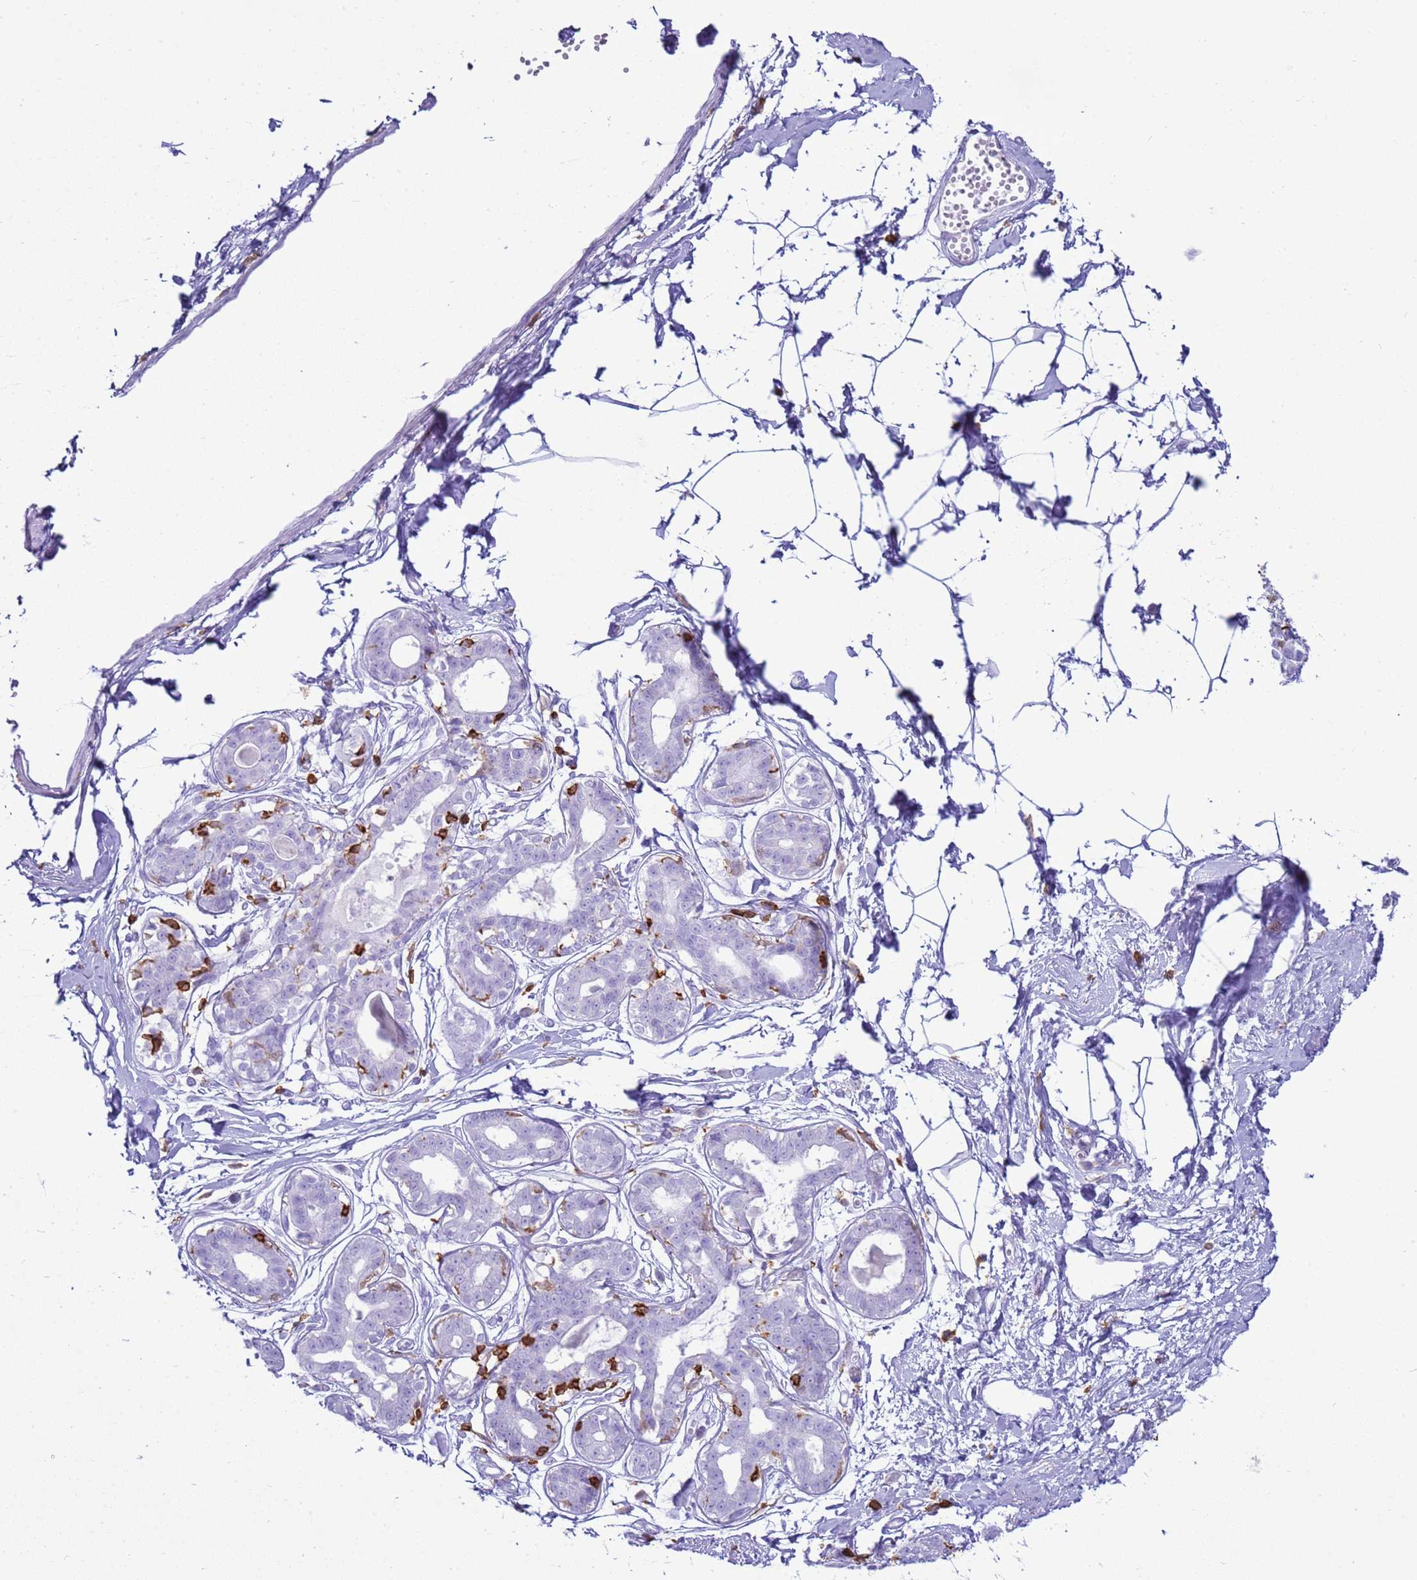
{"staining": {"intensity": "negative", "quantity": "none", "location": "none"}, "tissue": "breast", "cell_type": "Adipocytes", "image_type": "normal", "snomed": [{"axis": "morphology", "description": "Normal tissue, NOS"}, {"axis": "topography", "description": "Breast"}], "caption": "This photomicrograph is of unremarkable breast stained with immunohistochemistry (IHC) to label a protein in brown with the nuclei are counter-stained blue. There is no expression in adipocytes.", "gene": "IRF5", "patient": {"sex": "female", "age": 45}}